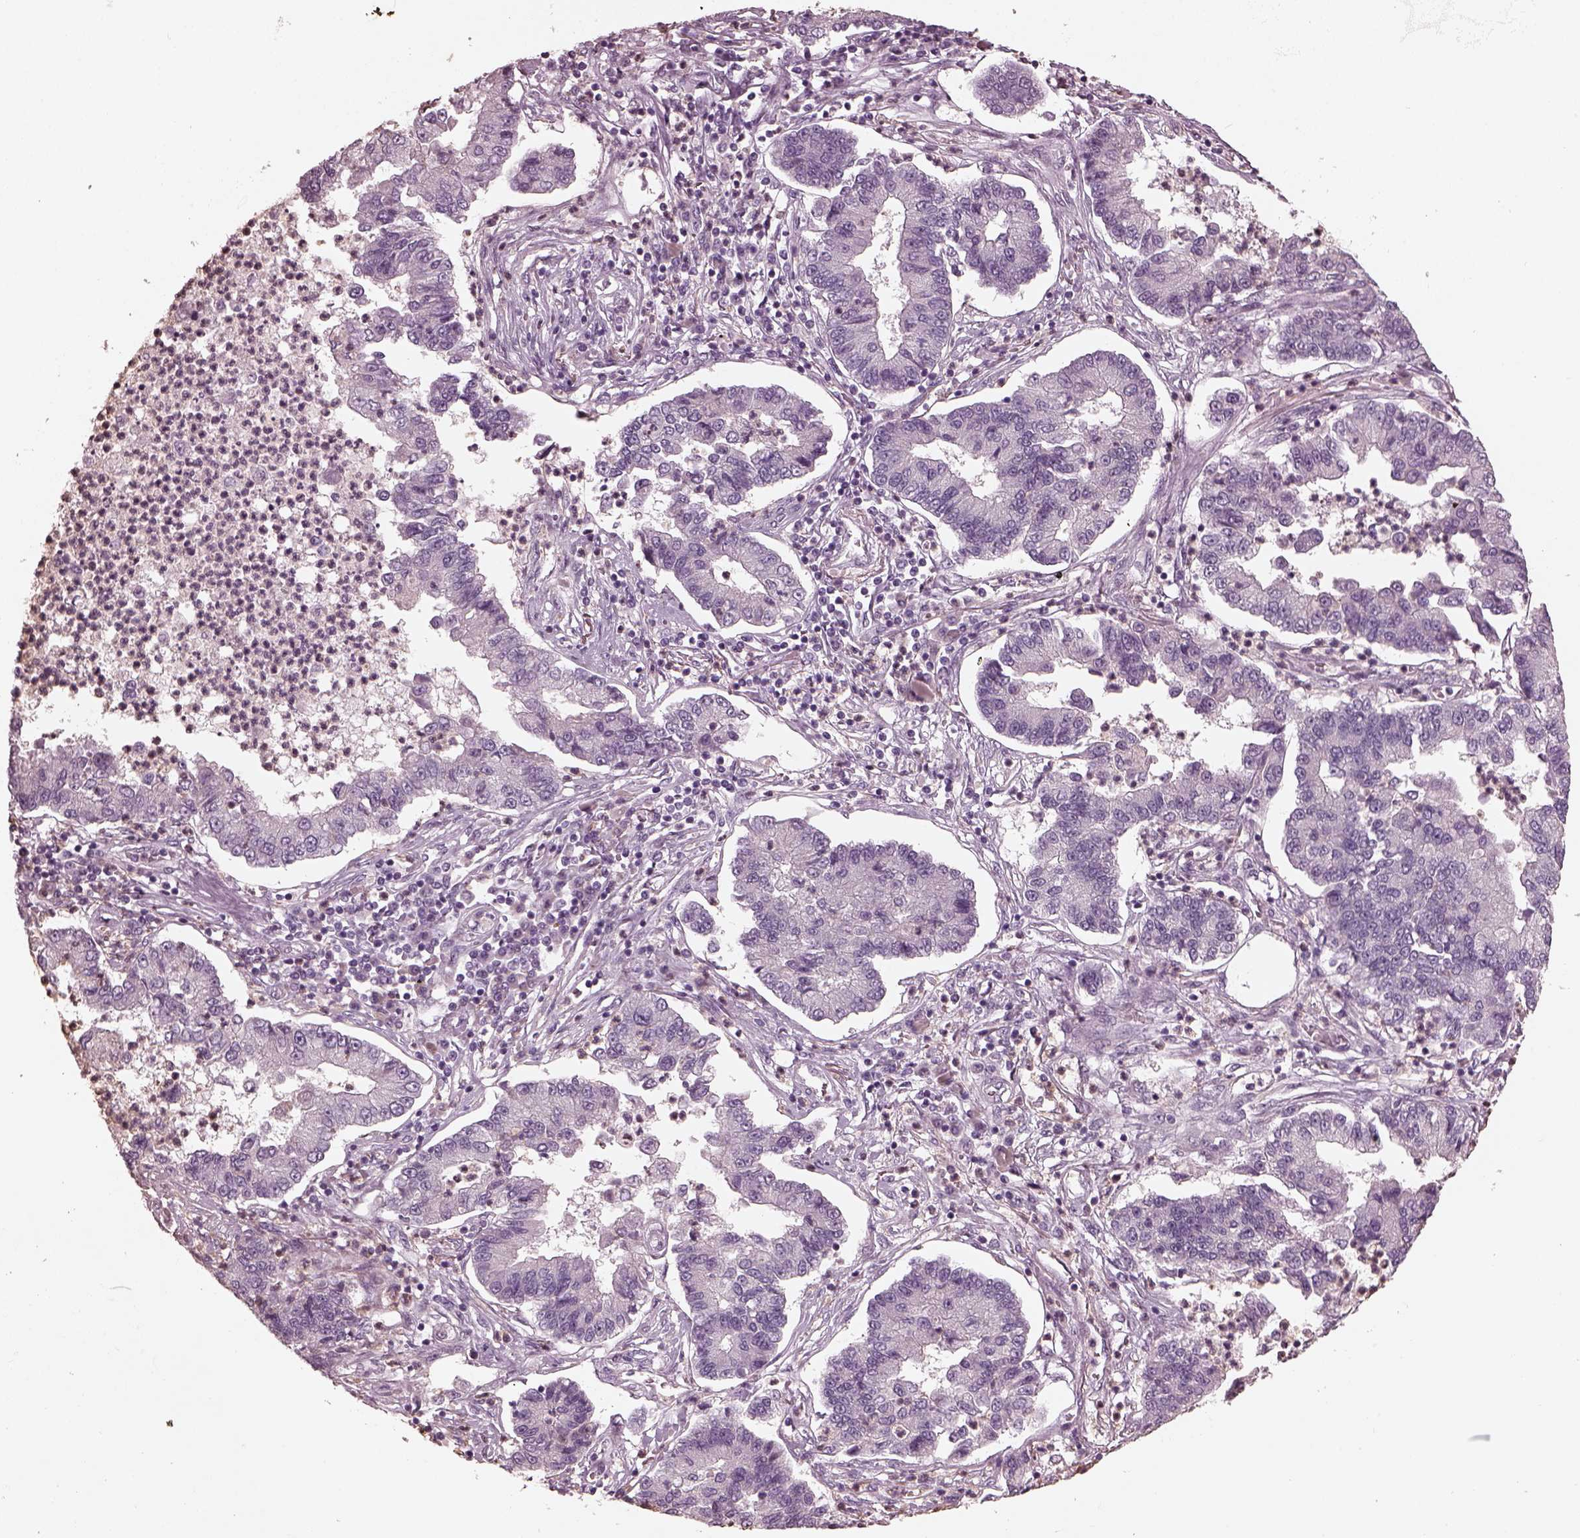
{"staining": {"intensity": "negative", "quantity": "none", "location": "none"}, "tissue": "lung cancer", "cell_type": "Tumor cells", "image_type": "cancer", "snomed": [{"axis": "morphology", "description": "Adenocarcinoma, NOS"}, {"axis": "topography", "description": "Lung"}], "caption": "Immunohistochemistry histopathology image of human lung cancer (adenocarcinoma) stained for a protein (brown), which displays no staining in tumor cells.", "gene": "OPTC", "patient": {"sex": "female", "age": 57}}